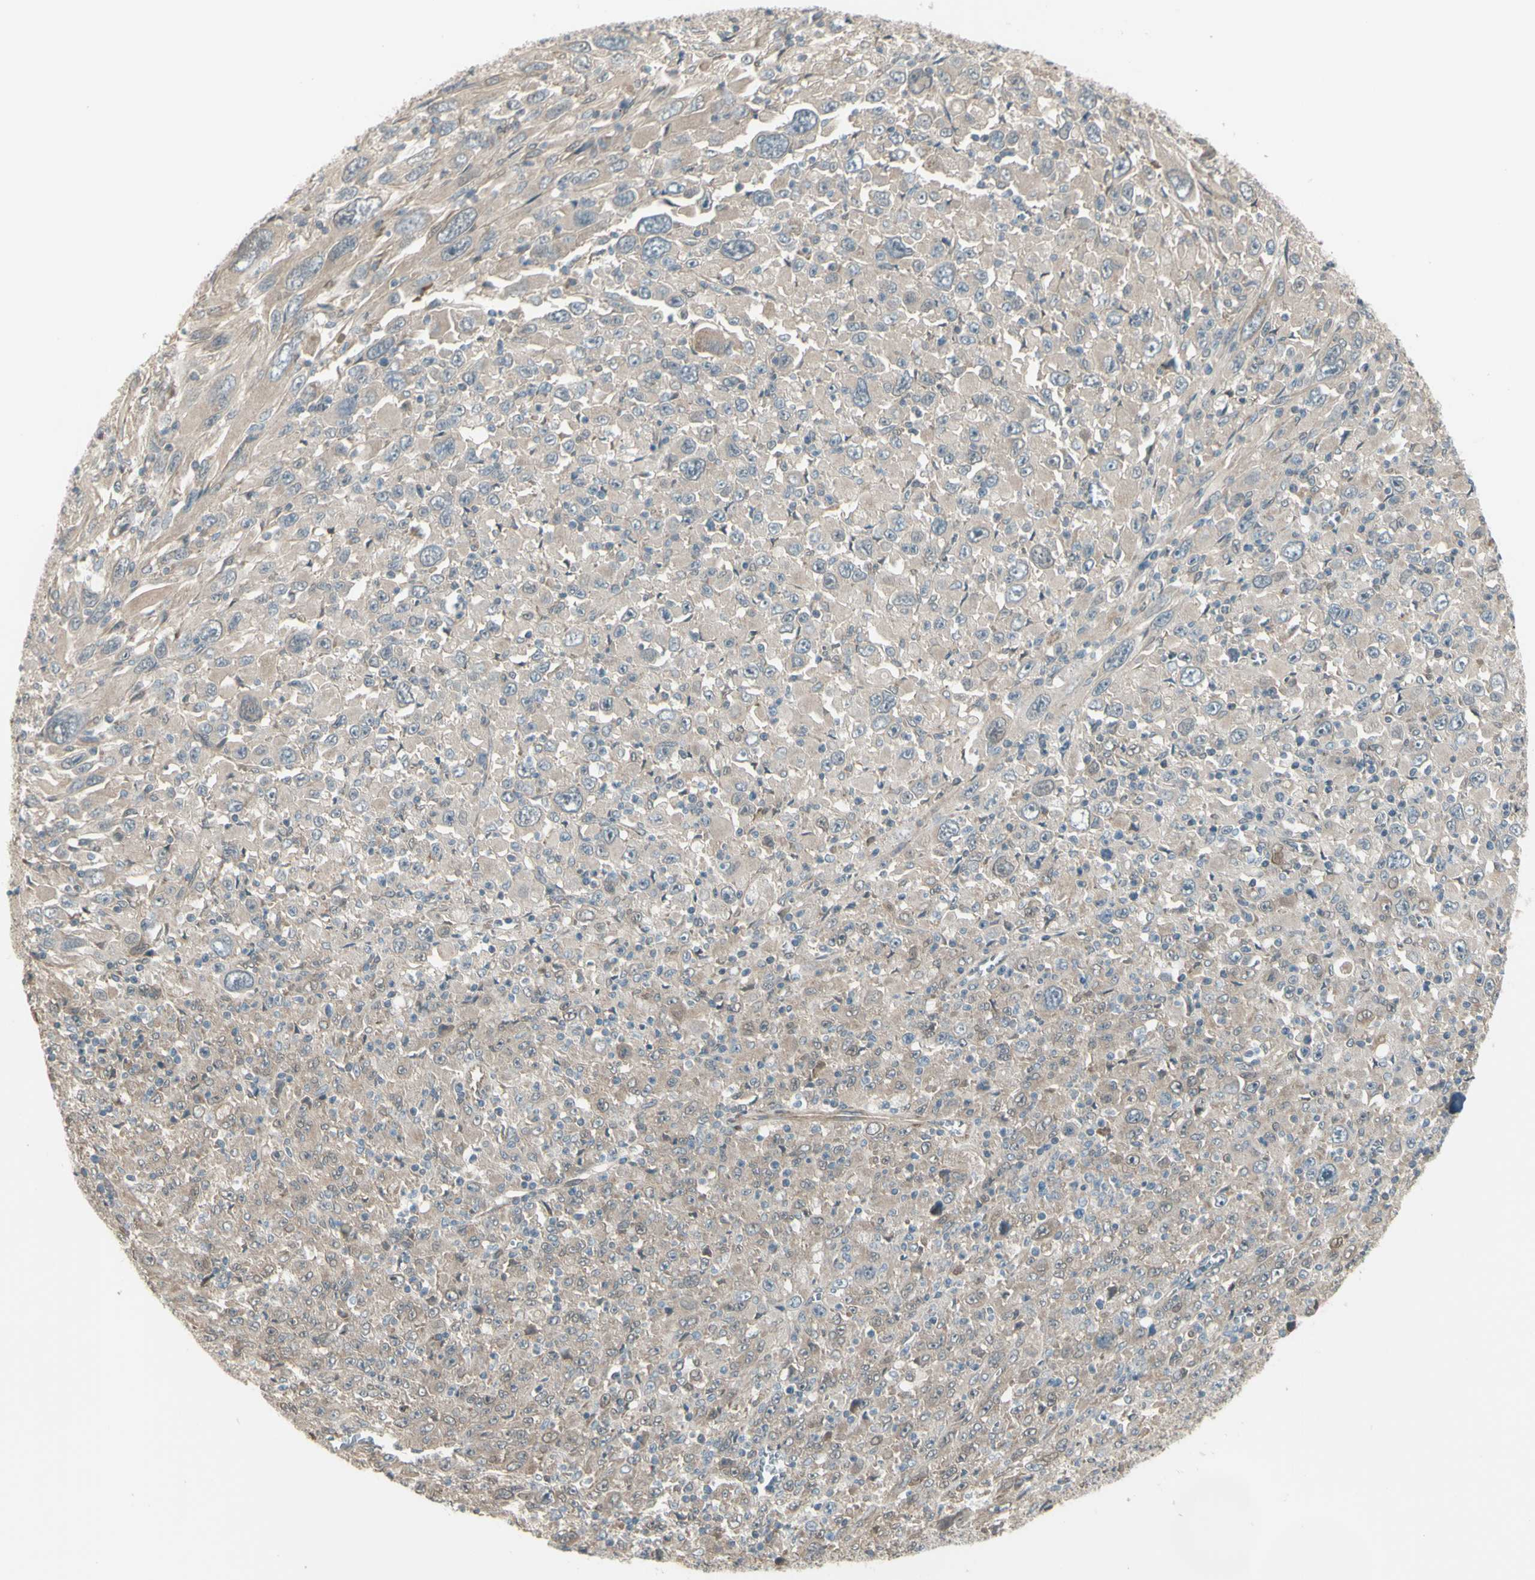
{"staining": {"intensity": "weak", "quantity": ">75%", "location": "cytoplasmic/membranous"}, "tissue": "melanoma", "cell_type": "Tumor cells", "image_type": "cancer", "snomed": [{"axis": "morphology", "description": "Malignant melanoma, Metastatic site"}, {"axis": "topography", "description": "Skin"}], "caption": "Human melanoma stained for a protein (brown) demonstrates weak cytoplasmic/membranous positive staining in approximately >75% of tumor cells.", "gene": "NAXD", "patient": {"sex": "female", "age": 56}}